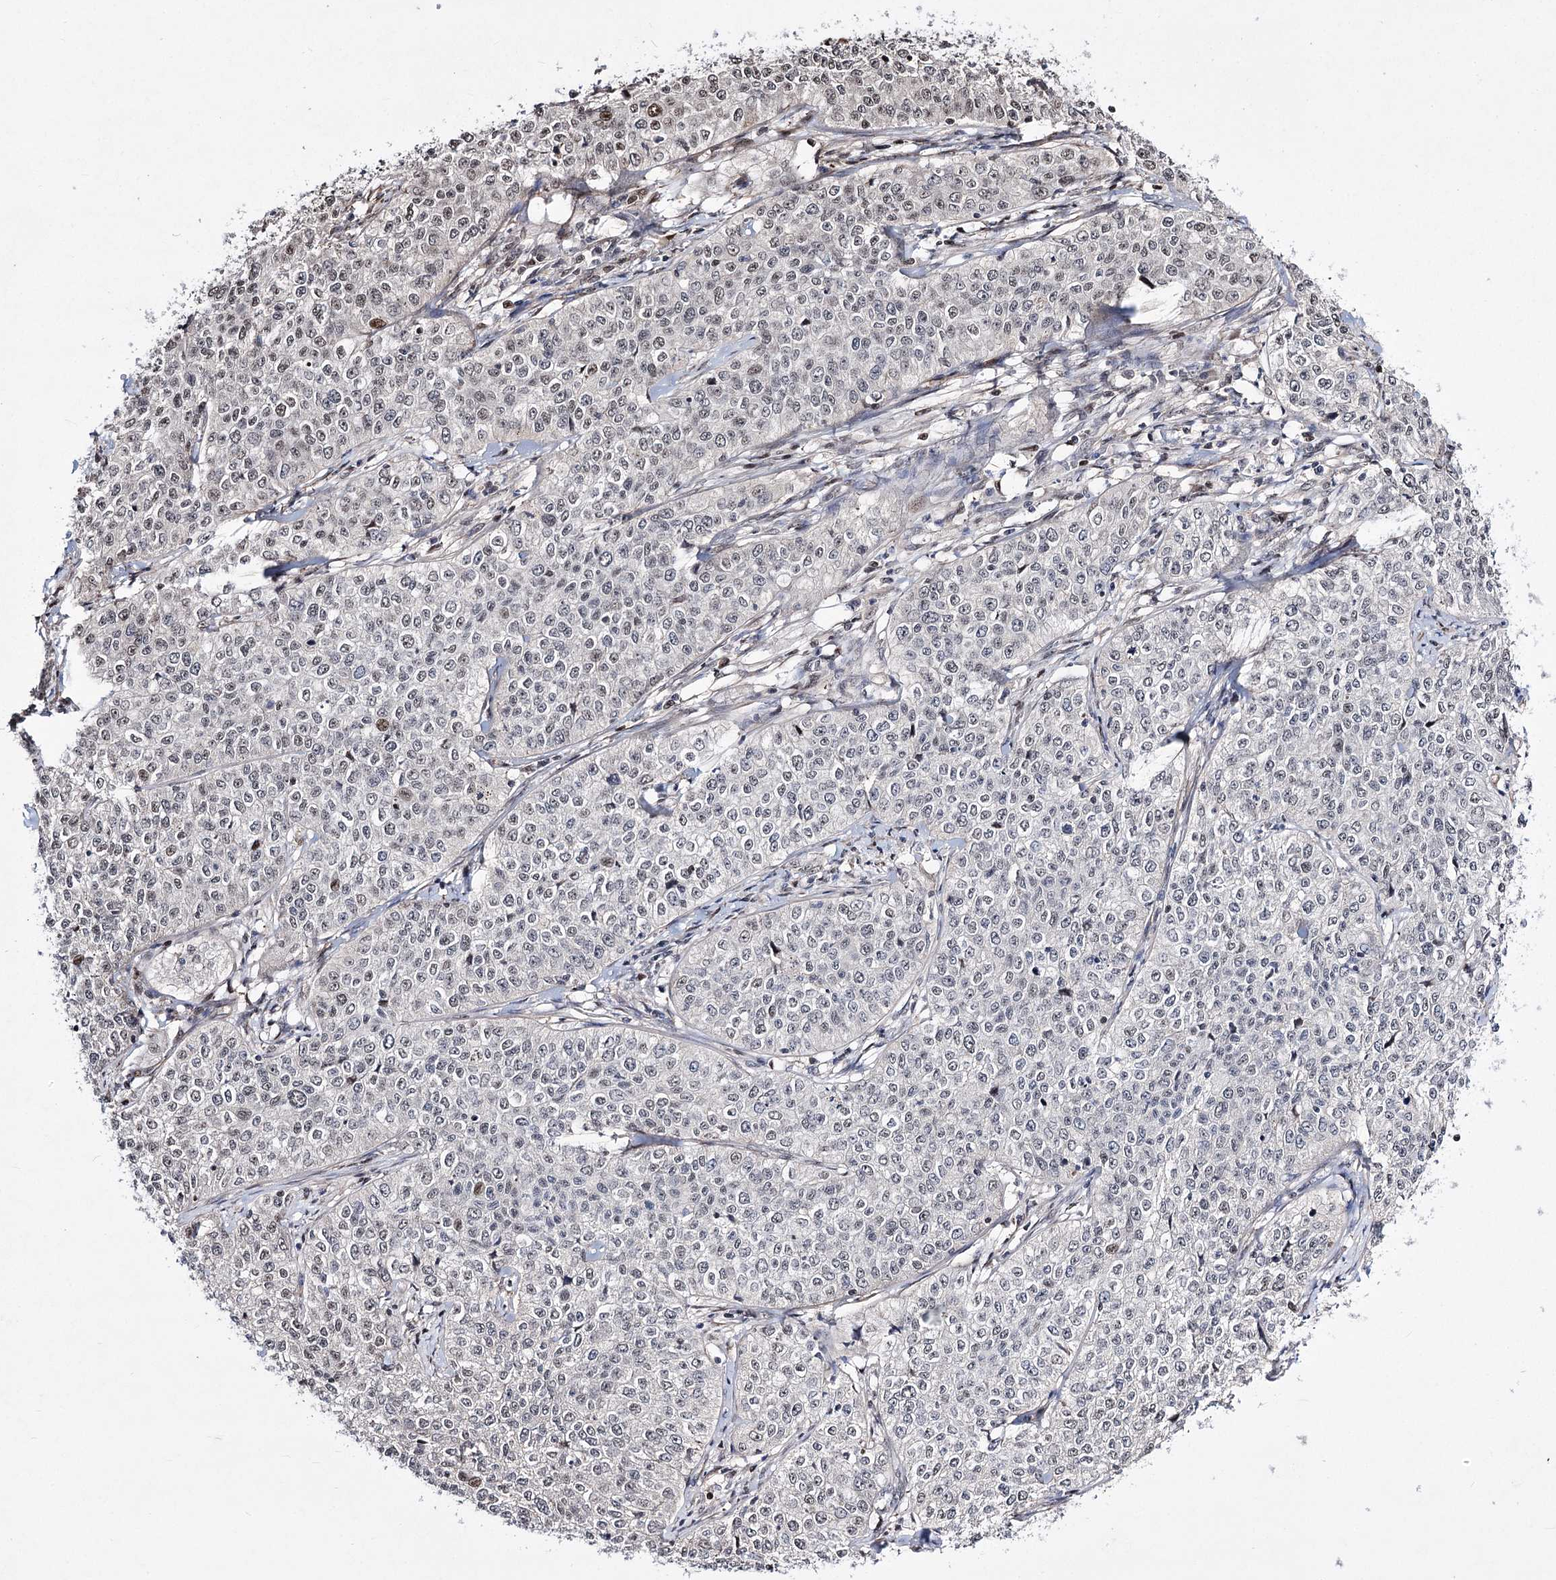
{"staining": {"intensity": "negative", "quantity": "none", "location": "none"}, "tissue": "cervical cancer", "cell_type": "Tumor cells", "image_type": "cancer", "snomed": [{"axis": "morphology", "description": "Squamous cell carcinoma, NOS"}, {"axis": "topography", "description": "Cervix"}], "caption": "Immunohistochemistry image of neoplastic tissue: squamous cell carcinoma (cervical) stained with DAB (3,3'-diaminobenzidine) displays no significant protein positivity in tumor cells. Nuclei are stained in blue.", "gene": "CHMP7", "patient": {"sex": "female", "age": 35}}